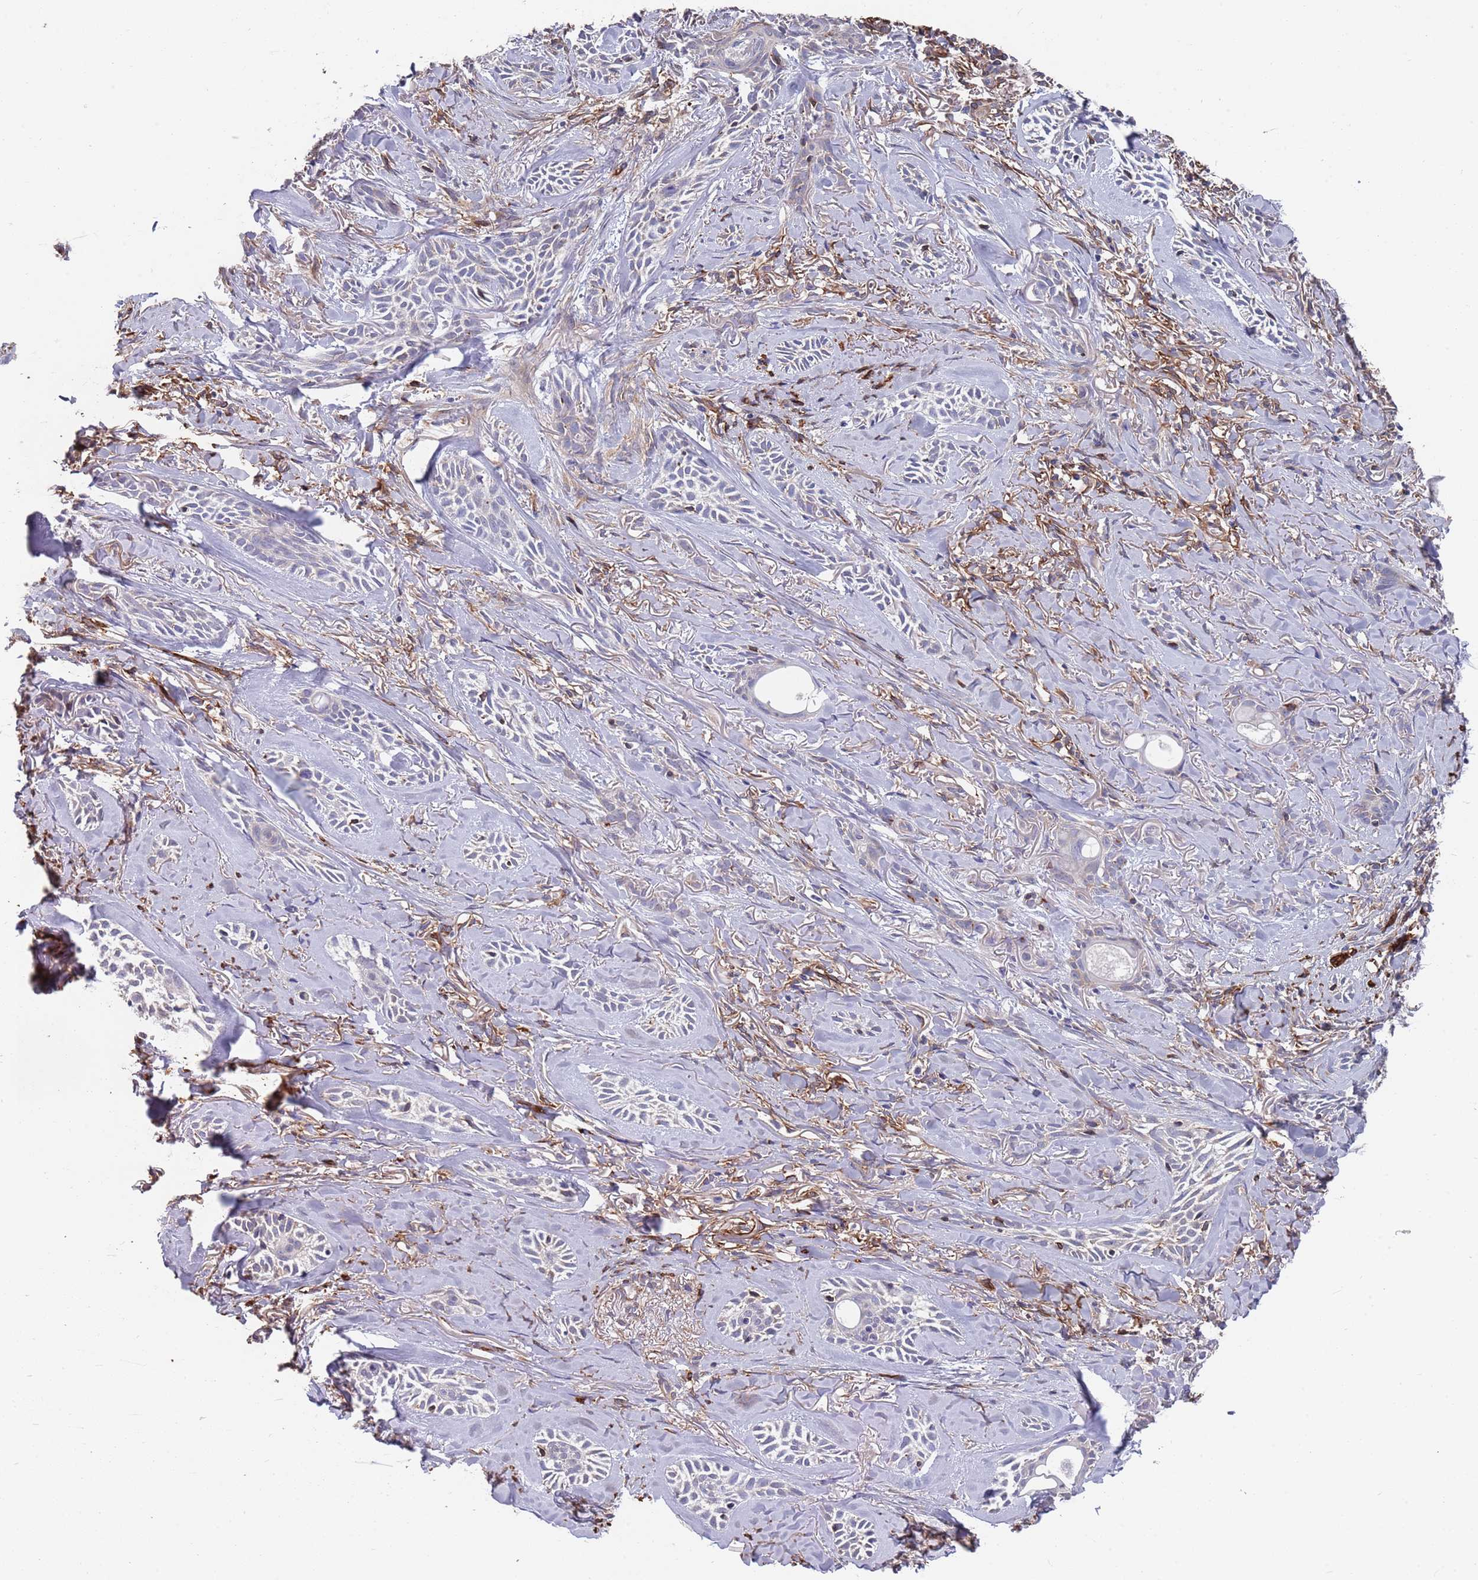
{"staining": {"intensity": "negative", "quantity": "none", "location": "none"}, "tissue": "skin cancer", "cell_type": "Tumor cells", "image_type": "cancer", "snomed": [{"axis": "morphology", "description": "Basal cell carcinoma"}, {"axis": "topography", "description": "Skin"}], "caption": "This is an IHC image of skin cancer. There is no staining in tumor cells.", "gene": "ANK2", "patient": {"sex": "female", "age": 59}}